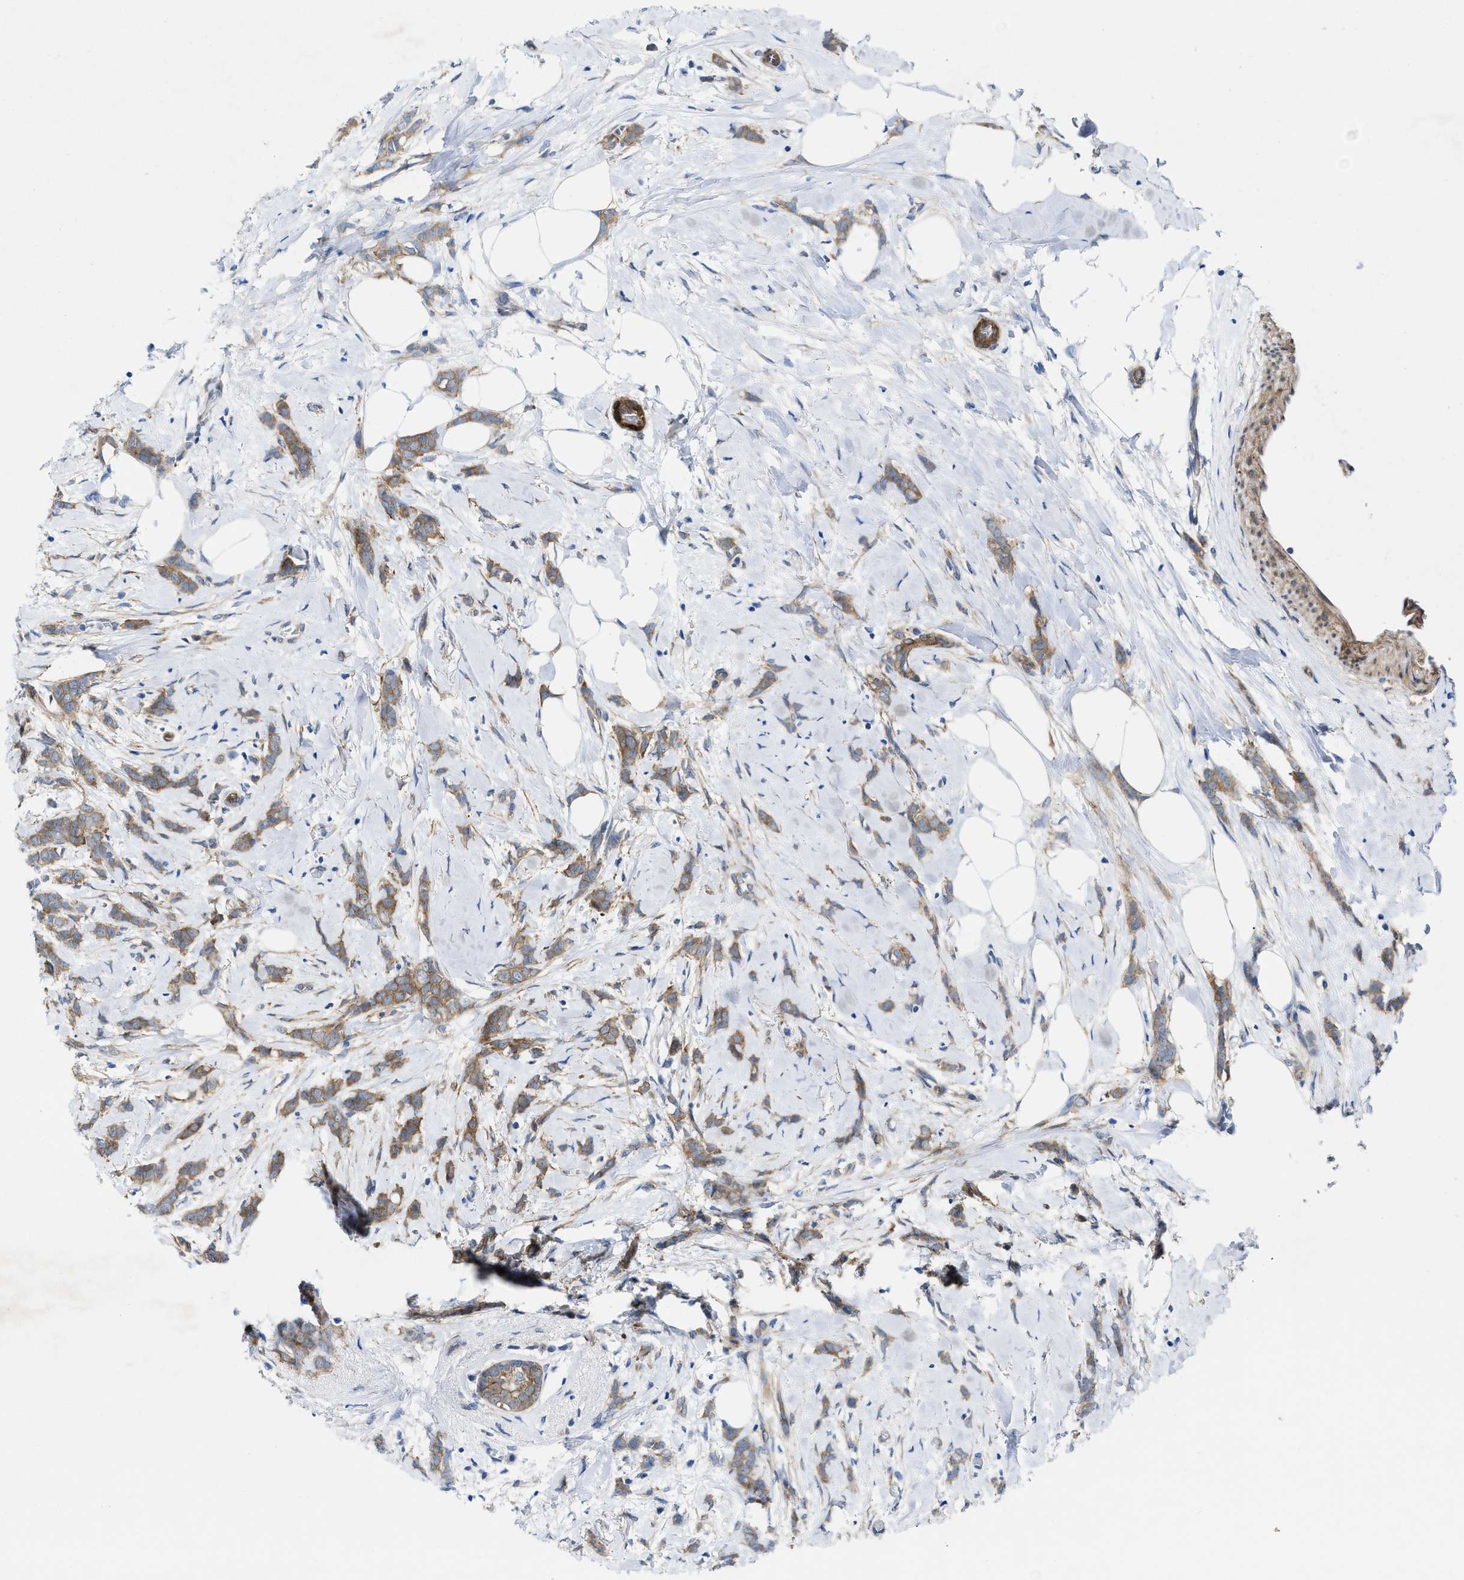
{"staining": {"intensity": "moderate", "quantity": ">75%", "location": "cytoplasmic/membranous"}, "tissue": "breast cancer", "cell_type": "Tumor cells", "image_type": "cancer", "snomed": [{"axis": "morphology", "description": "Lobular carcinoma, in situ"}, {"axis": "morphology", "description": "Lobular carcinoma"}, {"axis": "topography", "description": "Breast"}], "caption": "Immunohistochemistry (IHC) (DAB) staining of breast cancer displays moderate cytoplasmic/membranous protein positivity in about >75% of tumor cells.", "gene": "PDLIM5", "patient": {"sex": "female", "age": 41}}